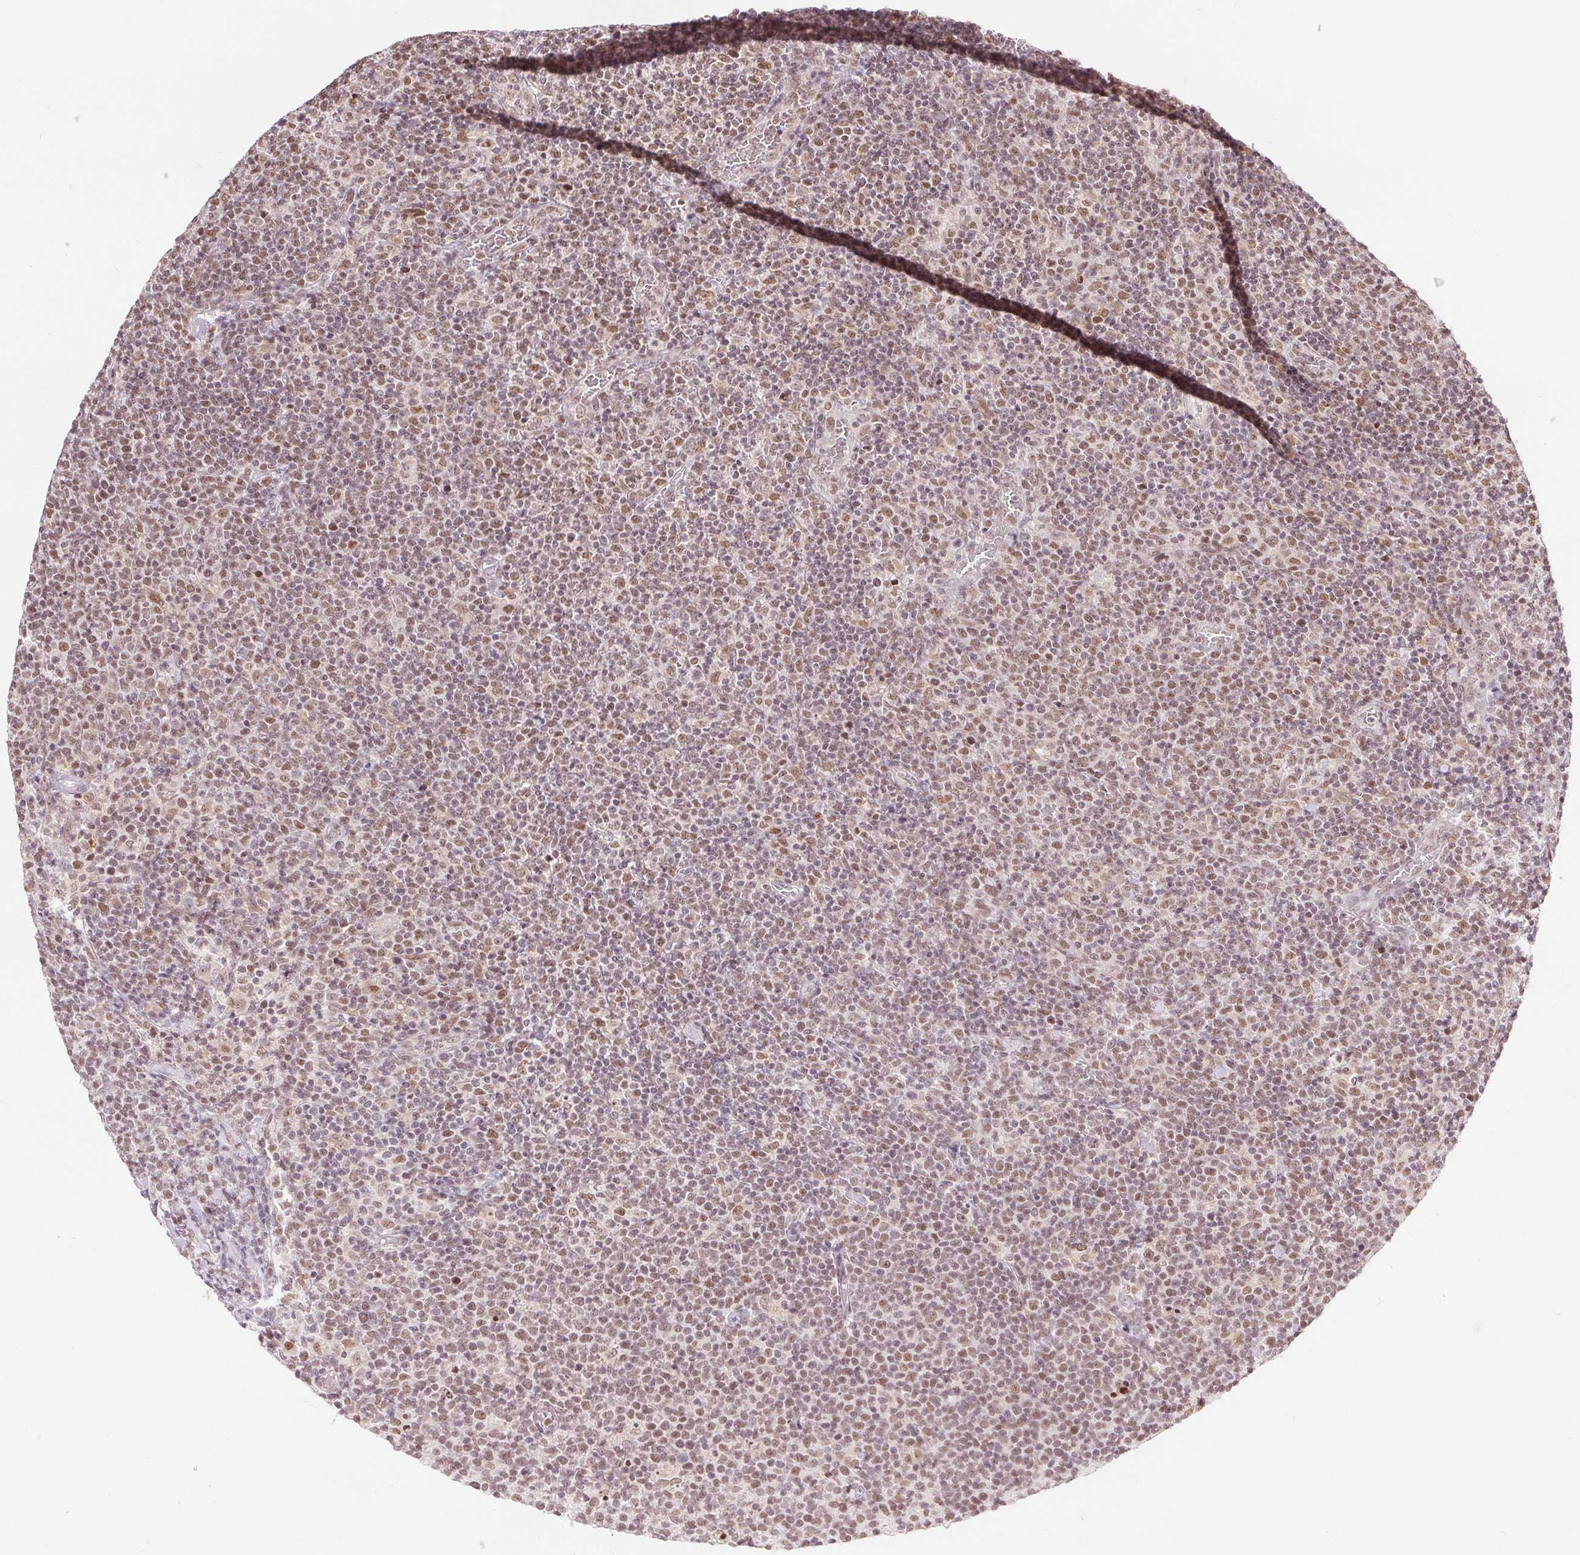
{"staining": {"intensity": "moderate", "quantity": ">75%", "location": "nuclear"}, "tissue": "lymphoma", "cell_type": "Tumor cells", "image_type": "cancer", "snomed": [{"axis": "morphology", "description": "Malignant lymphoma, non-Hodgkin's type, High grade"}, {"axis": "topography", "description": "Lymph node"}], "caption": "Human high-grade malignant lymphoma, non-Hodgkin's type stained with a brown dye shows moderate nuclear positive expression in about >75% of tumor cells.", "gene": "DEK", "patient": {"sex": "male", "age": 61}}